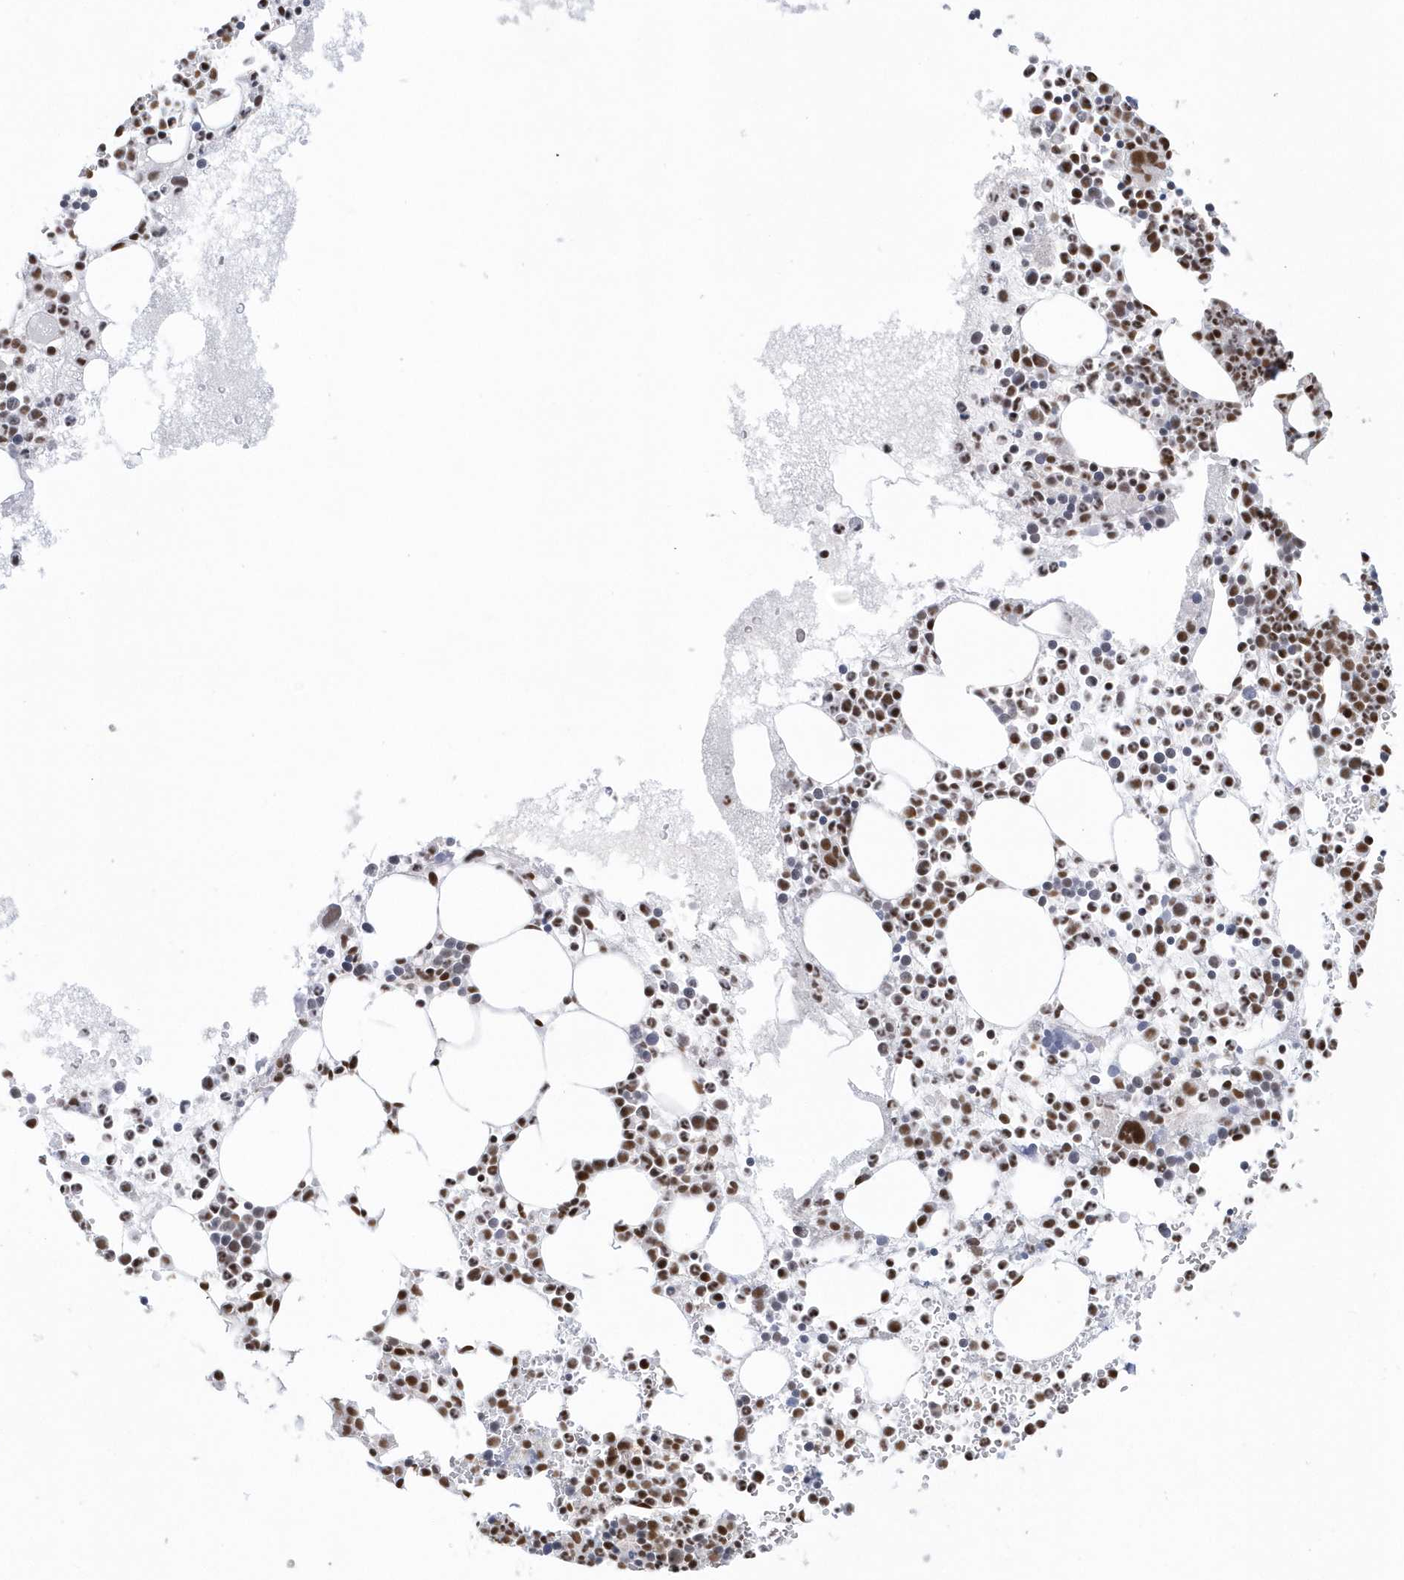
{"staining": {"intensity": "moderate", "quantity": ">75%", "location": "nuclear"}, "tissue": "bone marrow", "cell_type": "Hematopoietic cells", "image_type": "normal", "snomed": [{"axis": "morphology", "description": "Normal tissue, NOS"}, {"axis": "topography", "description": "Bone marrow"}], "caption": "High-power microscopy captured an immunohistochemistry photomicrograph of normal bone marrow, revealing moderate nuclear positivity in about >75% of hematopoietic cells.", "gene": "SEPHS1", "patient": {"sex": "female", "age": 78}}